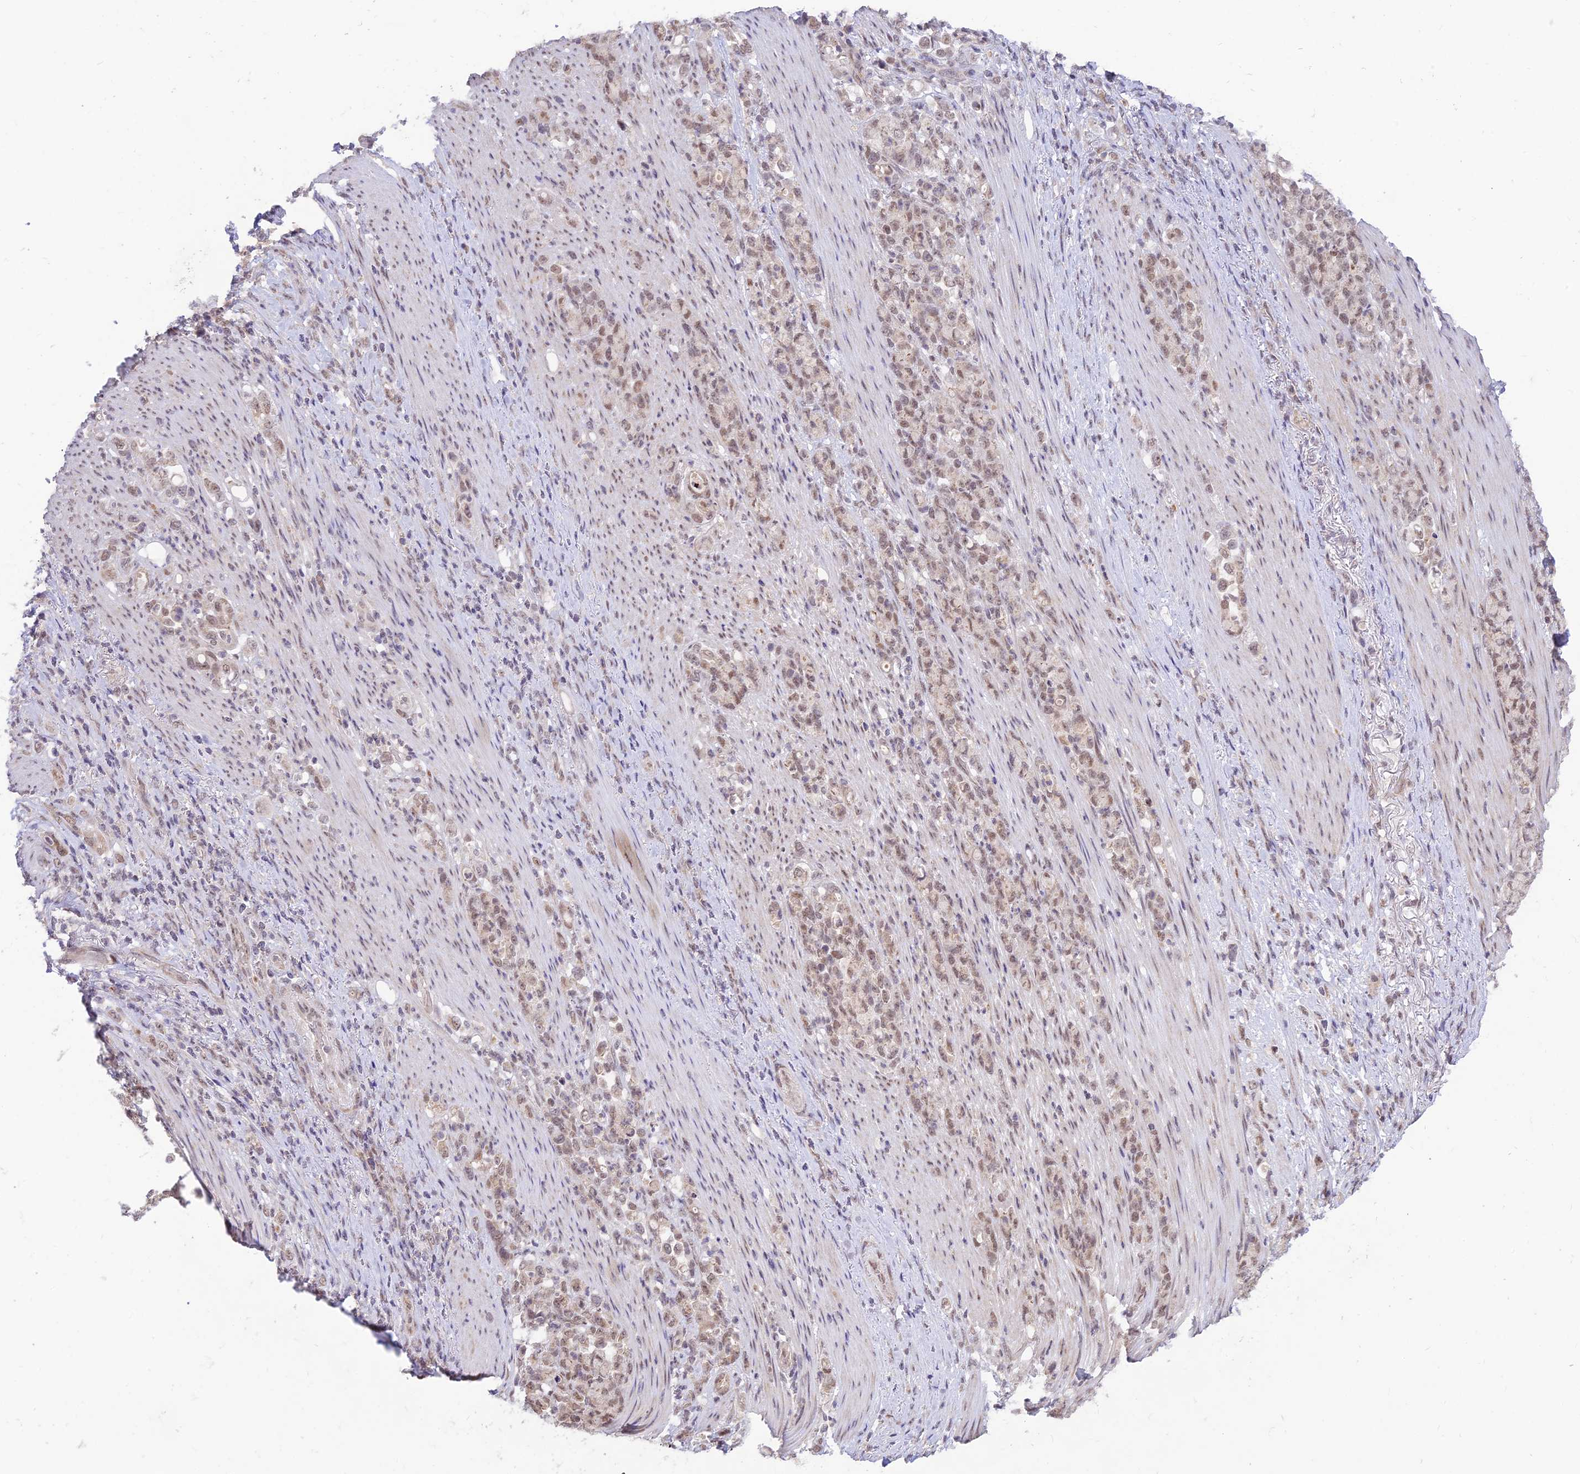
{"staining": {"intensity": "moderate", "quantity": ">75%", "location": "nuclear"}, "tissue": "stomach cancer", "cell_type": "Tumor cells", "image_type": "cancer", "snomed": [{"axis": "morphology", "description": "Normal tissue, NOS"}, {"axis": "morphology", "description": "Adenocarcinoma, NOS"}, {"axis": "topography", "description": "Stomach"}], "caption": "Protein analysis of adenocarcinoma (stomach) tissue shows moderate nuclear positivity in approximately >75% of tumor cells. The staining is performed using DAB (3,3'-diaminobenzidine) brown chromogen to label protein expression. The nuclei are counter-stained blue using hematoxylin.", "gene": "MICOS13", "patient": {"sex": "female", "age": 79}}